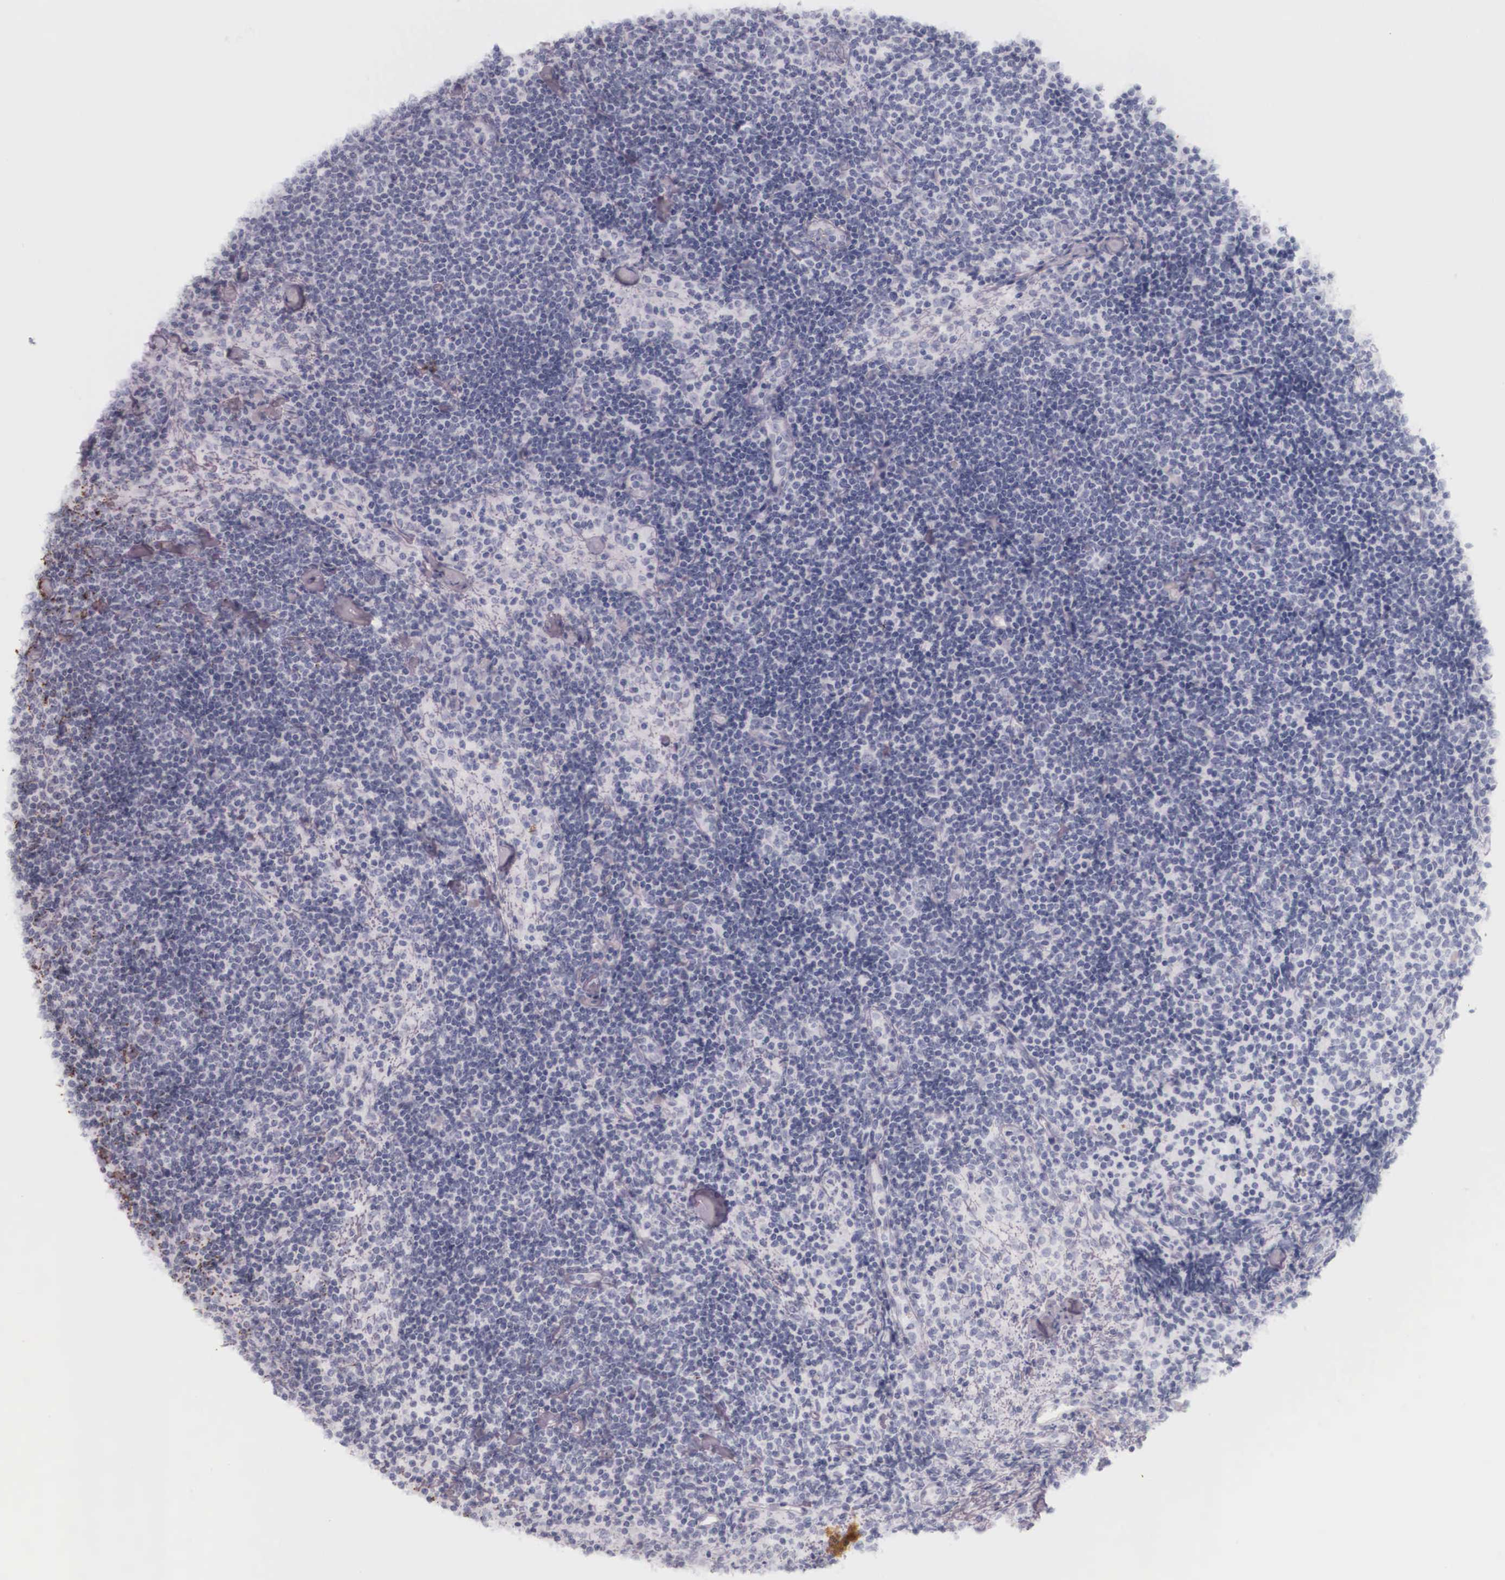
{"staining": {"intensity": "negative", "quantity": "none", "location": "none"}, "tissue": "lymph node", "cell_type": "Germinal center cells", "image_type": "normal", "snomed": [{"axis": "morphology", "description": "Normal tissue, NOS"}, {"axis": "topography", "description": "Lymph node"}], "caption": "Germinal center cells show no significant protein expression in benign lymph node. (Stains: DAB (3,3'-diaminobenzidine) immunohistochemistry (IHC) with hematoxylin counter stain, Microscopy: brightfield microscopy at high magnification).", "gene": "KRT14", "patient": {"sex": "female", "age": 35}}